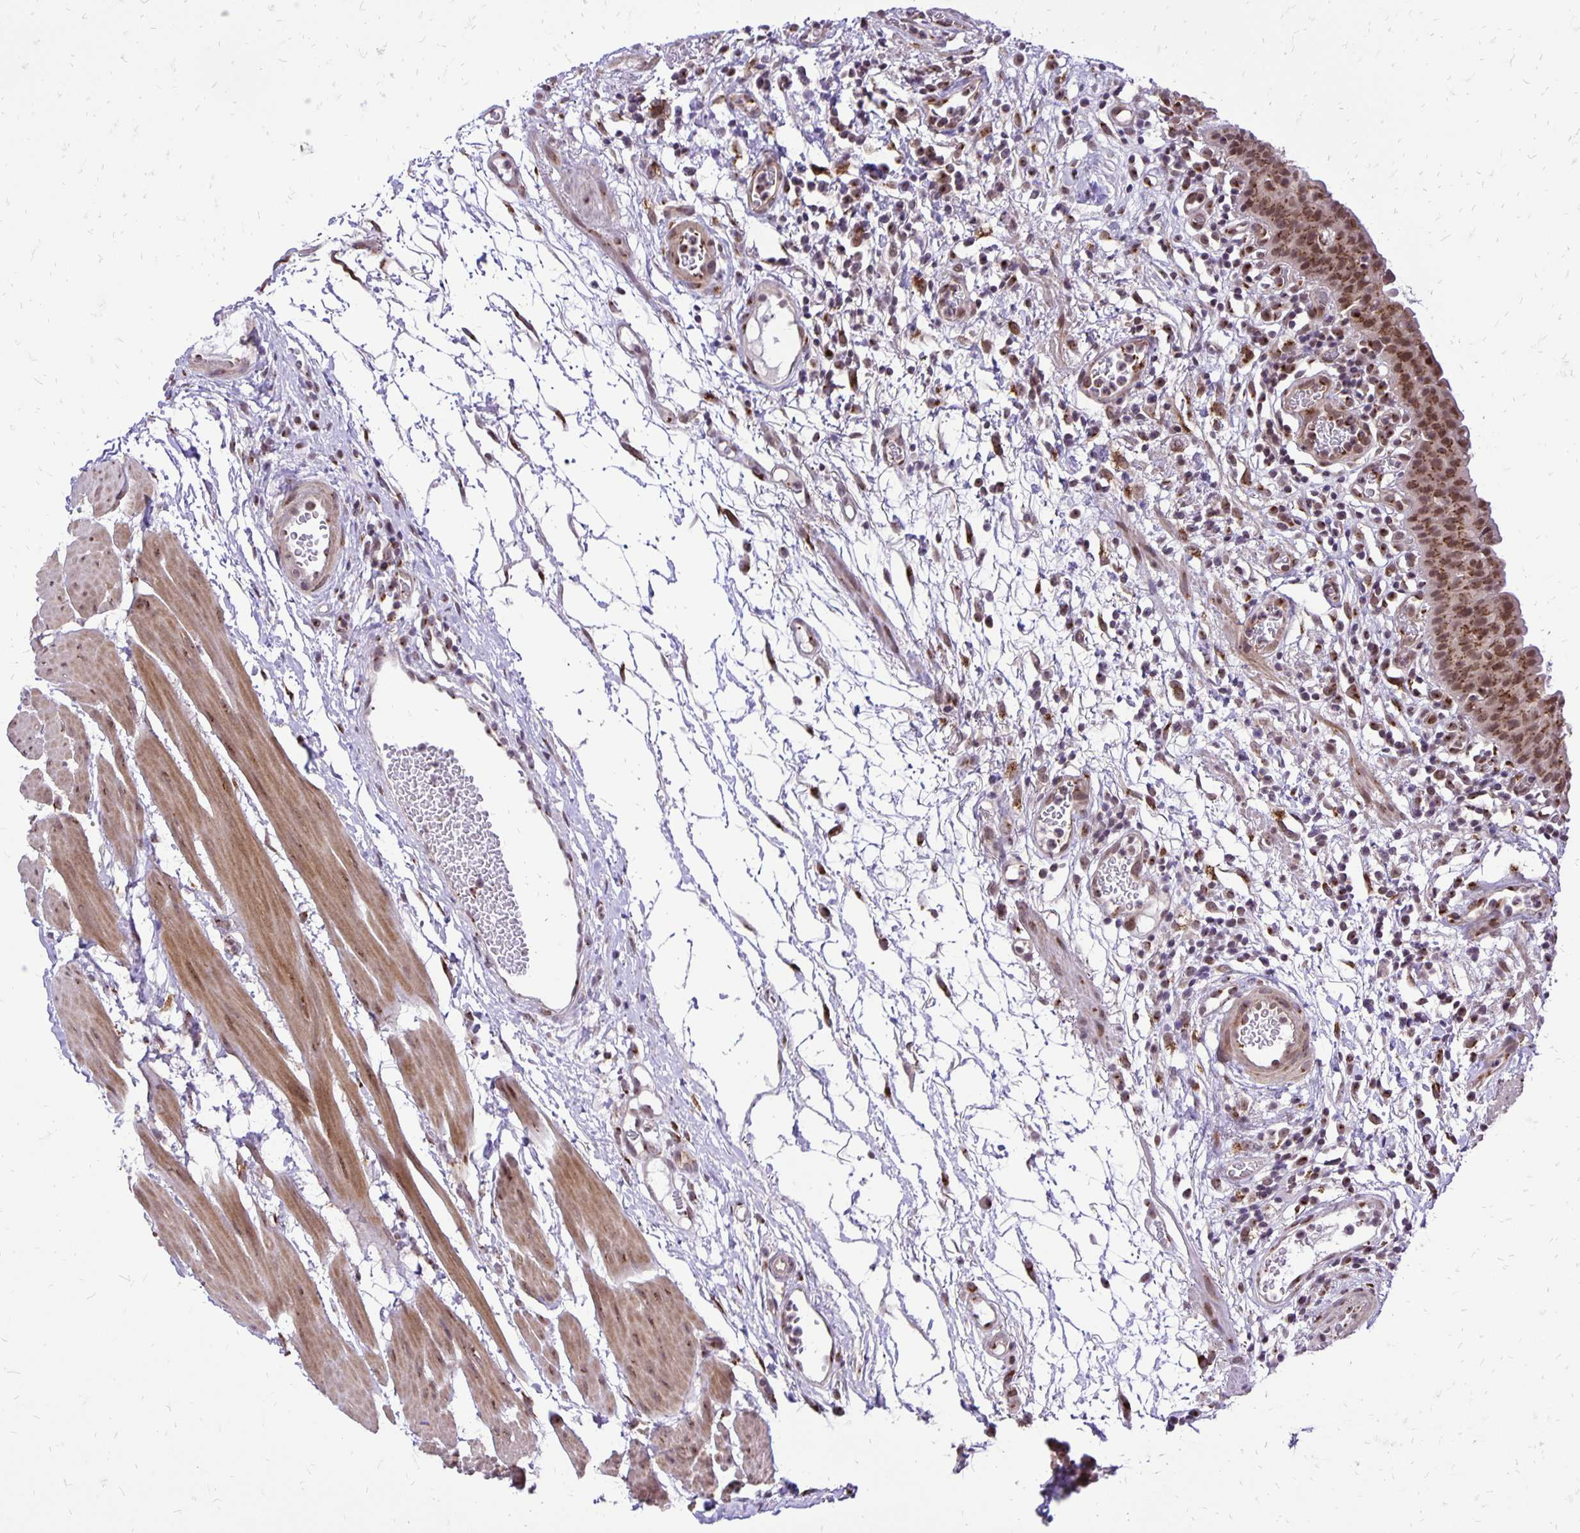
{"staining": {"intensity": "moderate", "quantity": ">75%", "location": "cytoplasmic/membranous,nuclear"}, "tissue": "urinary bladder", "cell_type": "Urothelial cells", "image_type": "normal", "snomed": [{"axis": "morphology", "description": "Normal tissue, NOS"}, {"axis": "morphology", "description": "Inflammation, NOS"}, {"axis": "topography", "description": "Urinary bladder"}], "caption": "This photomicrograph shows IHC staining of benign human urinary bladder, with medium moderate cytoplasmic/membranous,nuclear expression in approximately >75% of urothelial cells.", "gene": "GOLGA5", "patient": {"sex": "male", "age": 57}}